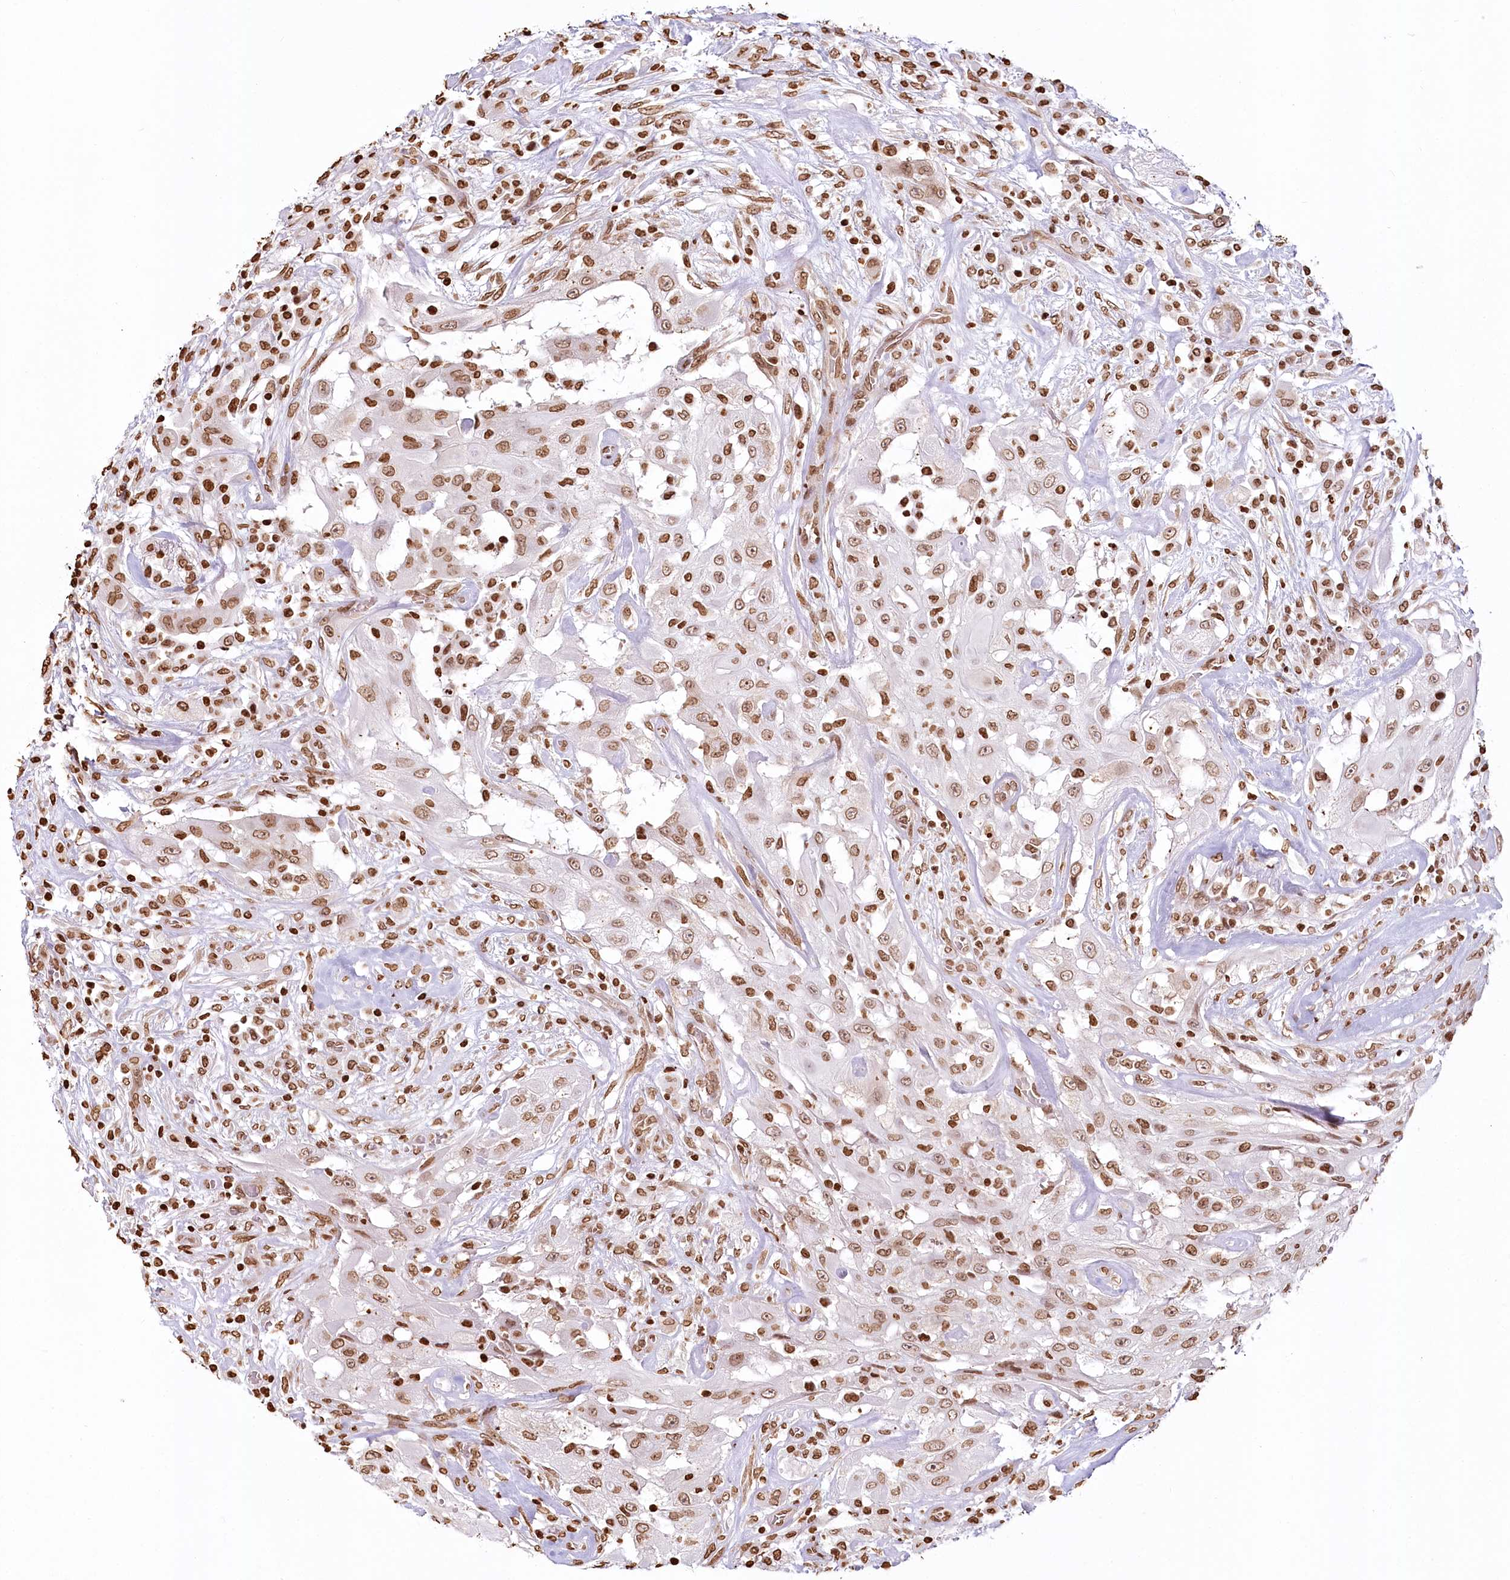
{"staining": {"intensity": "moderate", "quantity": ">75%", "location": "nuclear"}, "tissue": "thyroid cancer", "cell_type": "Tumor cells", "image_type": "cancer", "snomed": [{"axis": "morphology", "description": "Papillary adenocarcinoma, NOS"}, {"axis": "topography", "description": "Thyroid gland"}], "caption": "Thyroid cancer (papillary adenocarcinoma) tissue reveals moderate nuclear staining in about >75% of tumor cells", "gene": "FAM13A", "patient": {"sex": "female", "age": 59}}